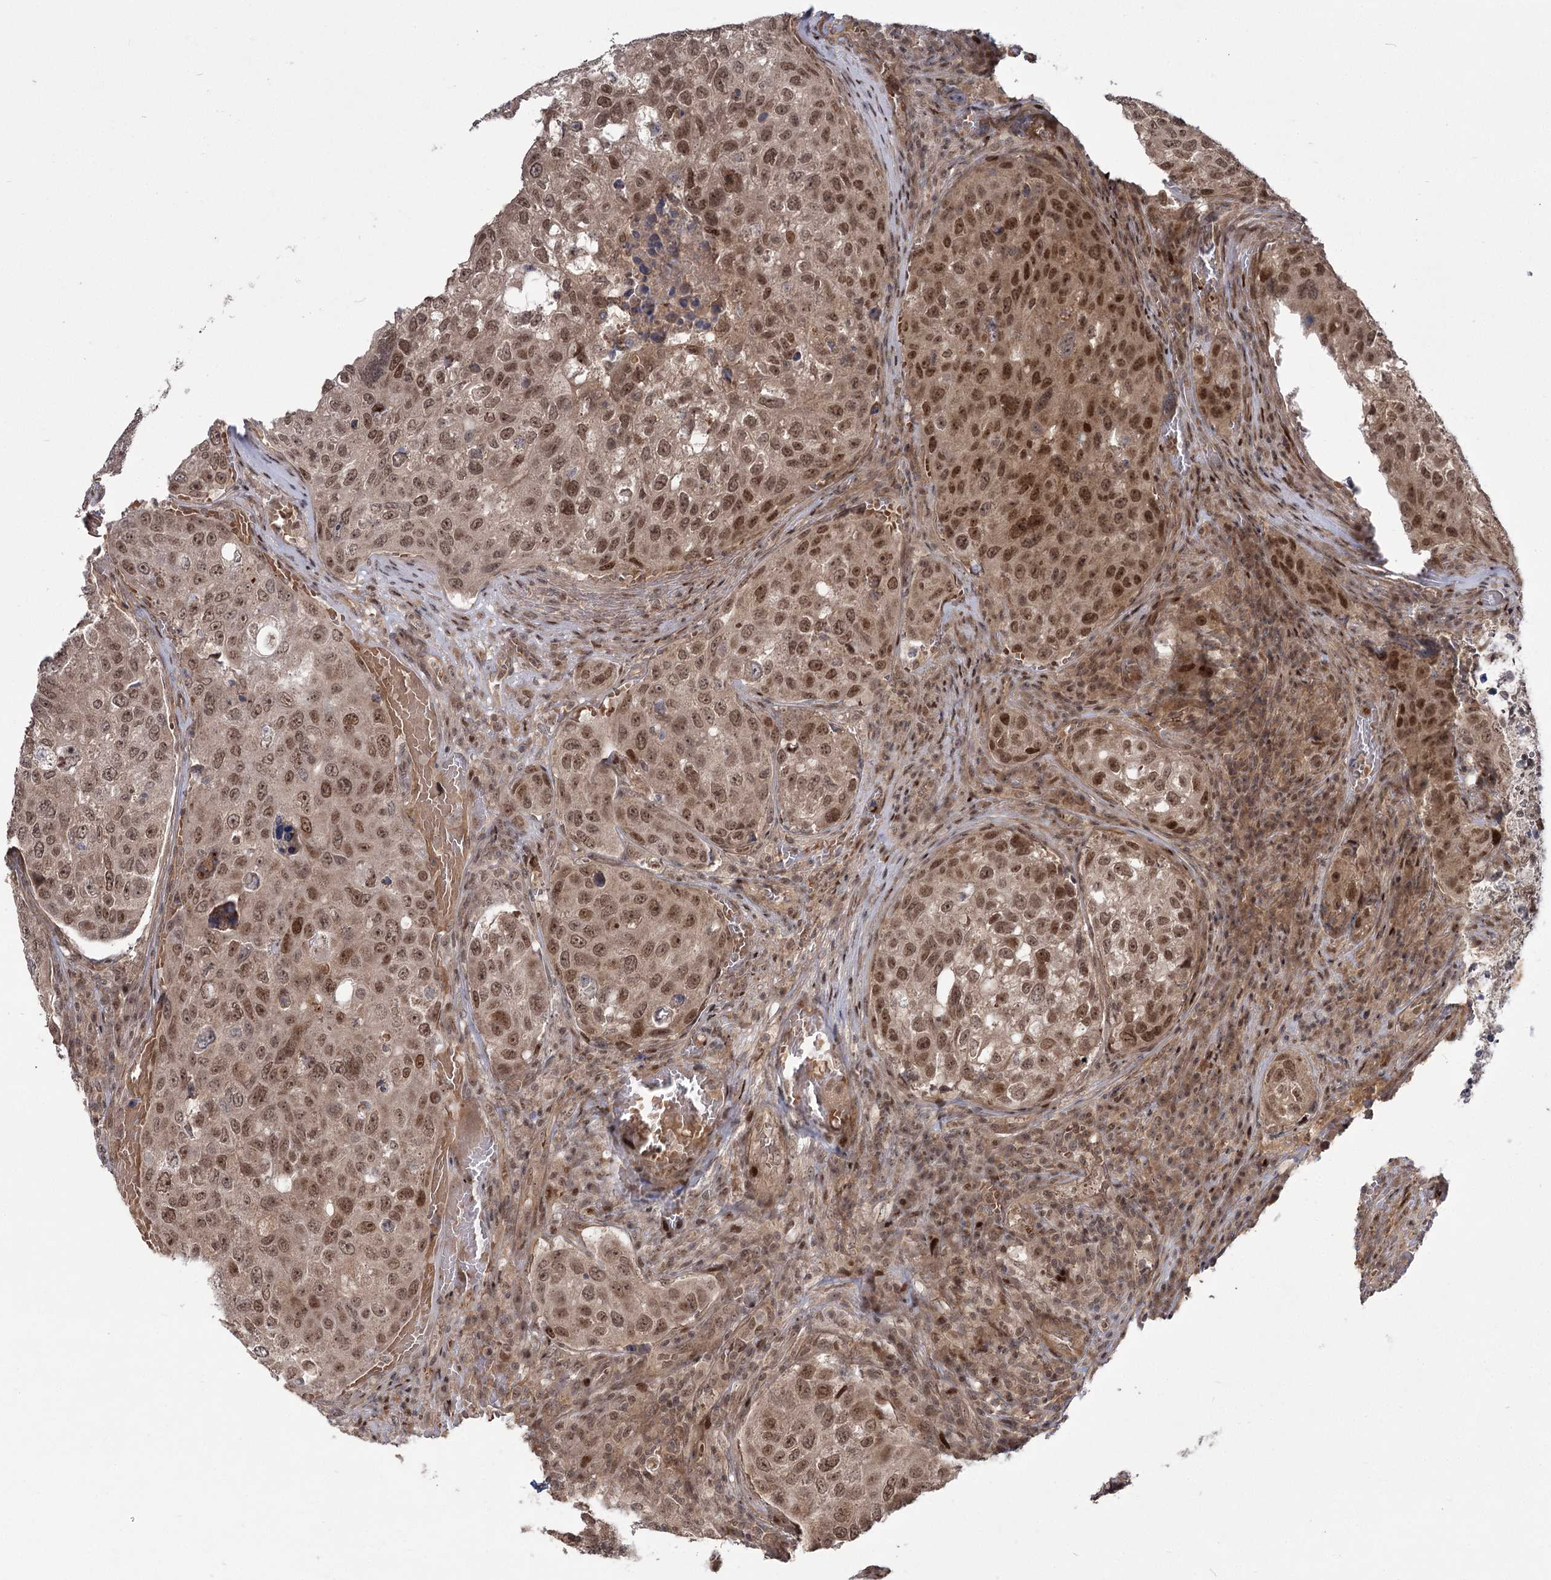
{"staining": {"intensity": "moderate", "quantity": "25%-75%", "location": "cytoplasmic/membranous,nuclear"}, "tissue": "urothelial cancer", "cell_type": "Tumor cells", "image_type": "cancer", "snomed": [{"axis": "morphology", "description": "Urothelial carcinoma, High grade"}, {"axis": "topography", "description": "Lymph node"}, {"axis": "topography", "description": "Urinary bladder"}], "caption": "Protein staining of urothelial cancer tissue demonstrates moderate cytoplasmic/membranous and nuclear positivity in approximately 25%-75% of tumor cells.", "gene": "HELQ", "patient": {"sex": "male", "age": 51}}